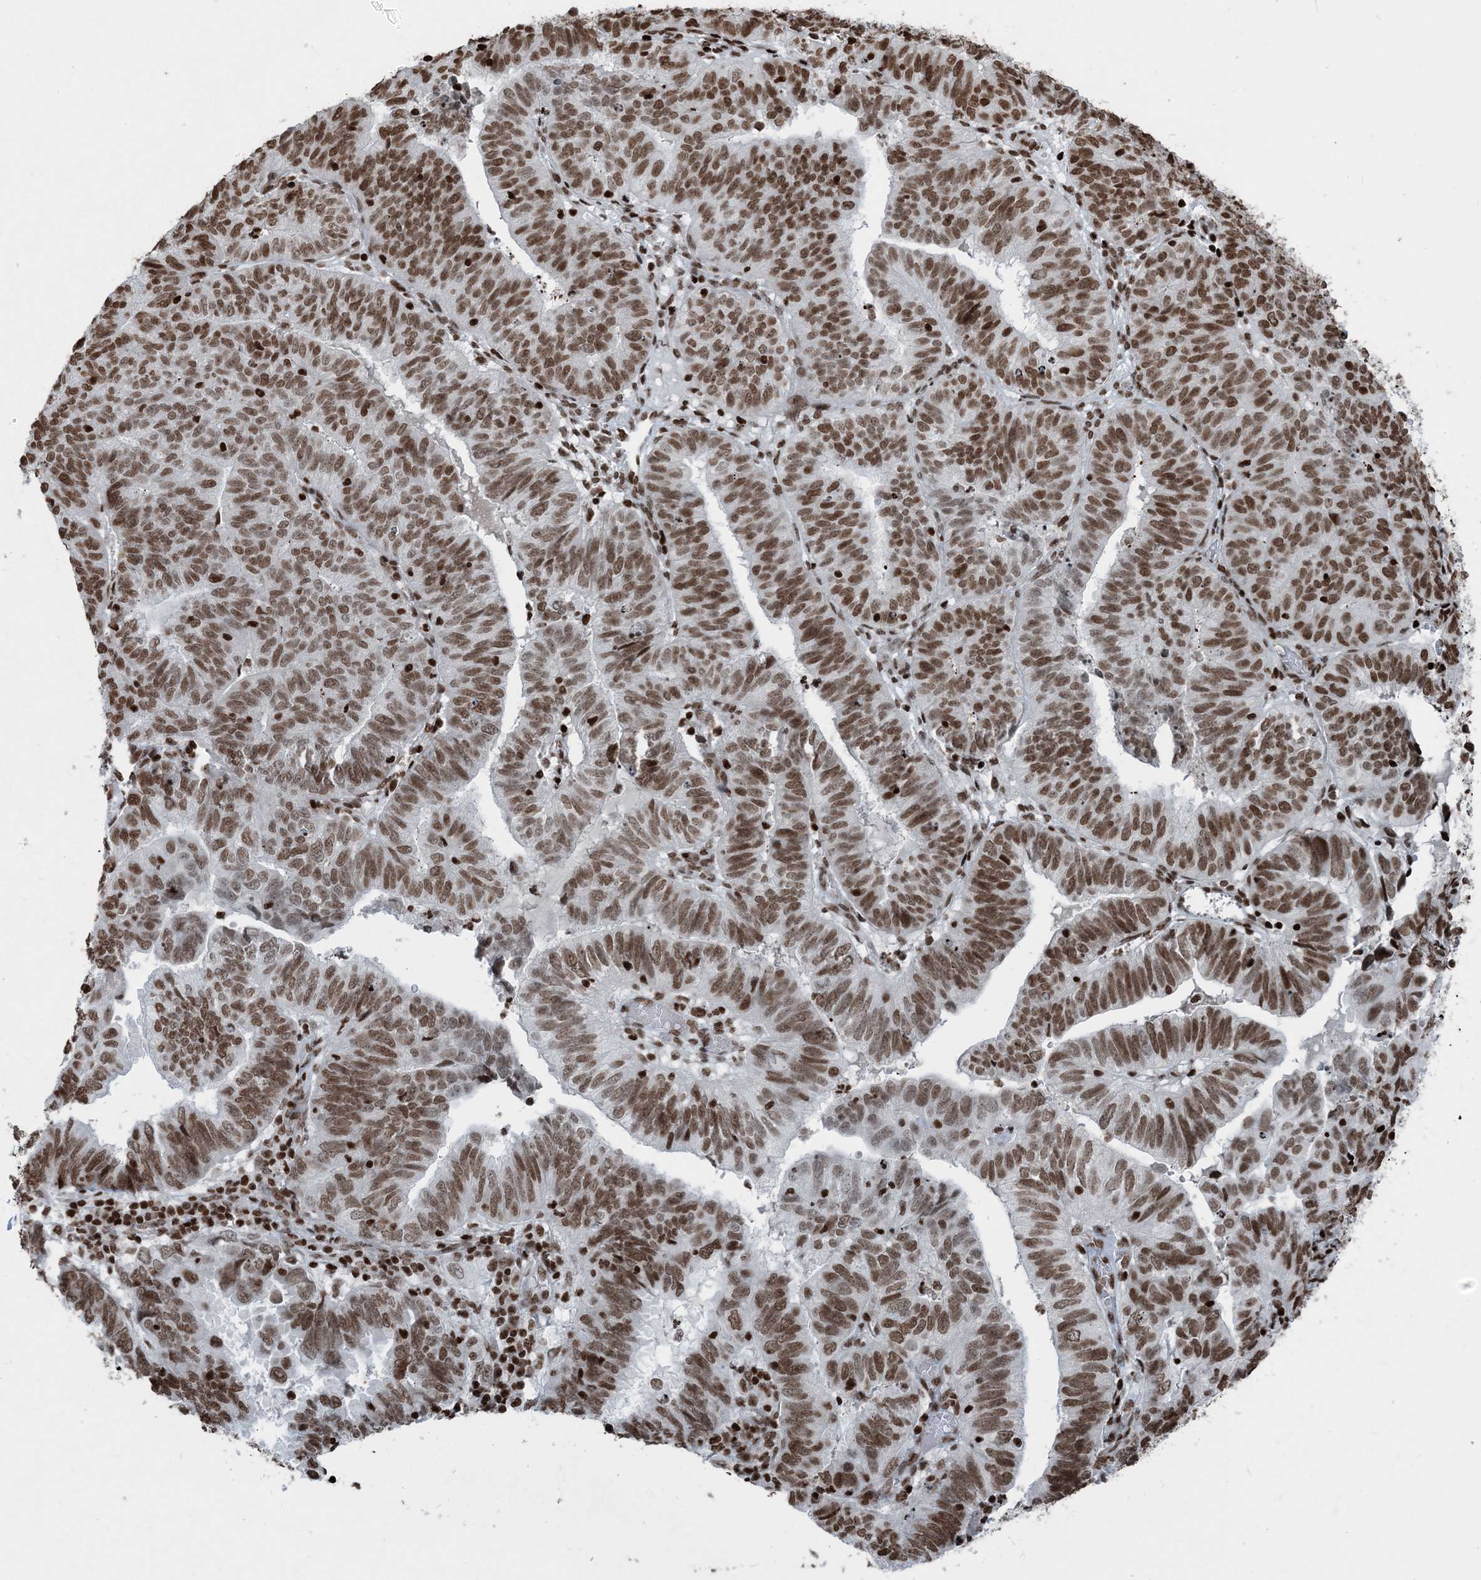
{"staining": {"intensity": "moderate", "quantity": ">75%", "location": "nuclear"}, "tissue": "endometrial cancer", "cell_type": "Tumor cells", "image_type": "cancer", "snomed": [{"axis": "morphology", "description": "Adenocarcinoma, NOS"}, {"axis": "topography", "description": "Uterus"}], "caption": "Approximately >75% of tumor cells in endometrial adenocarcinoma show moderate nuclear protein expression as visualized by brown immunohistochemical staining.", "gene": "H3-3B", "patient": {"sex": "female", "age": 77}}